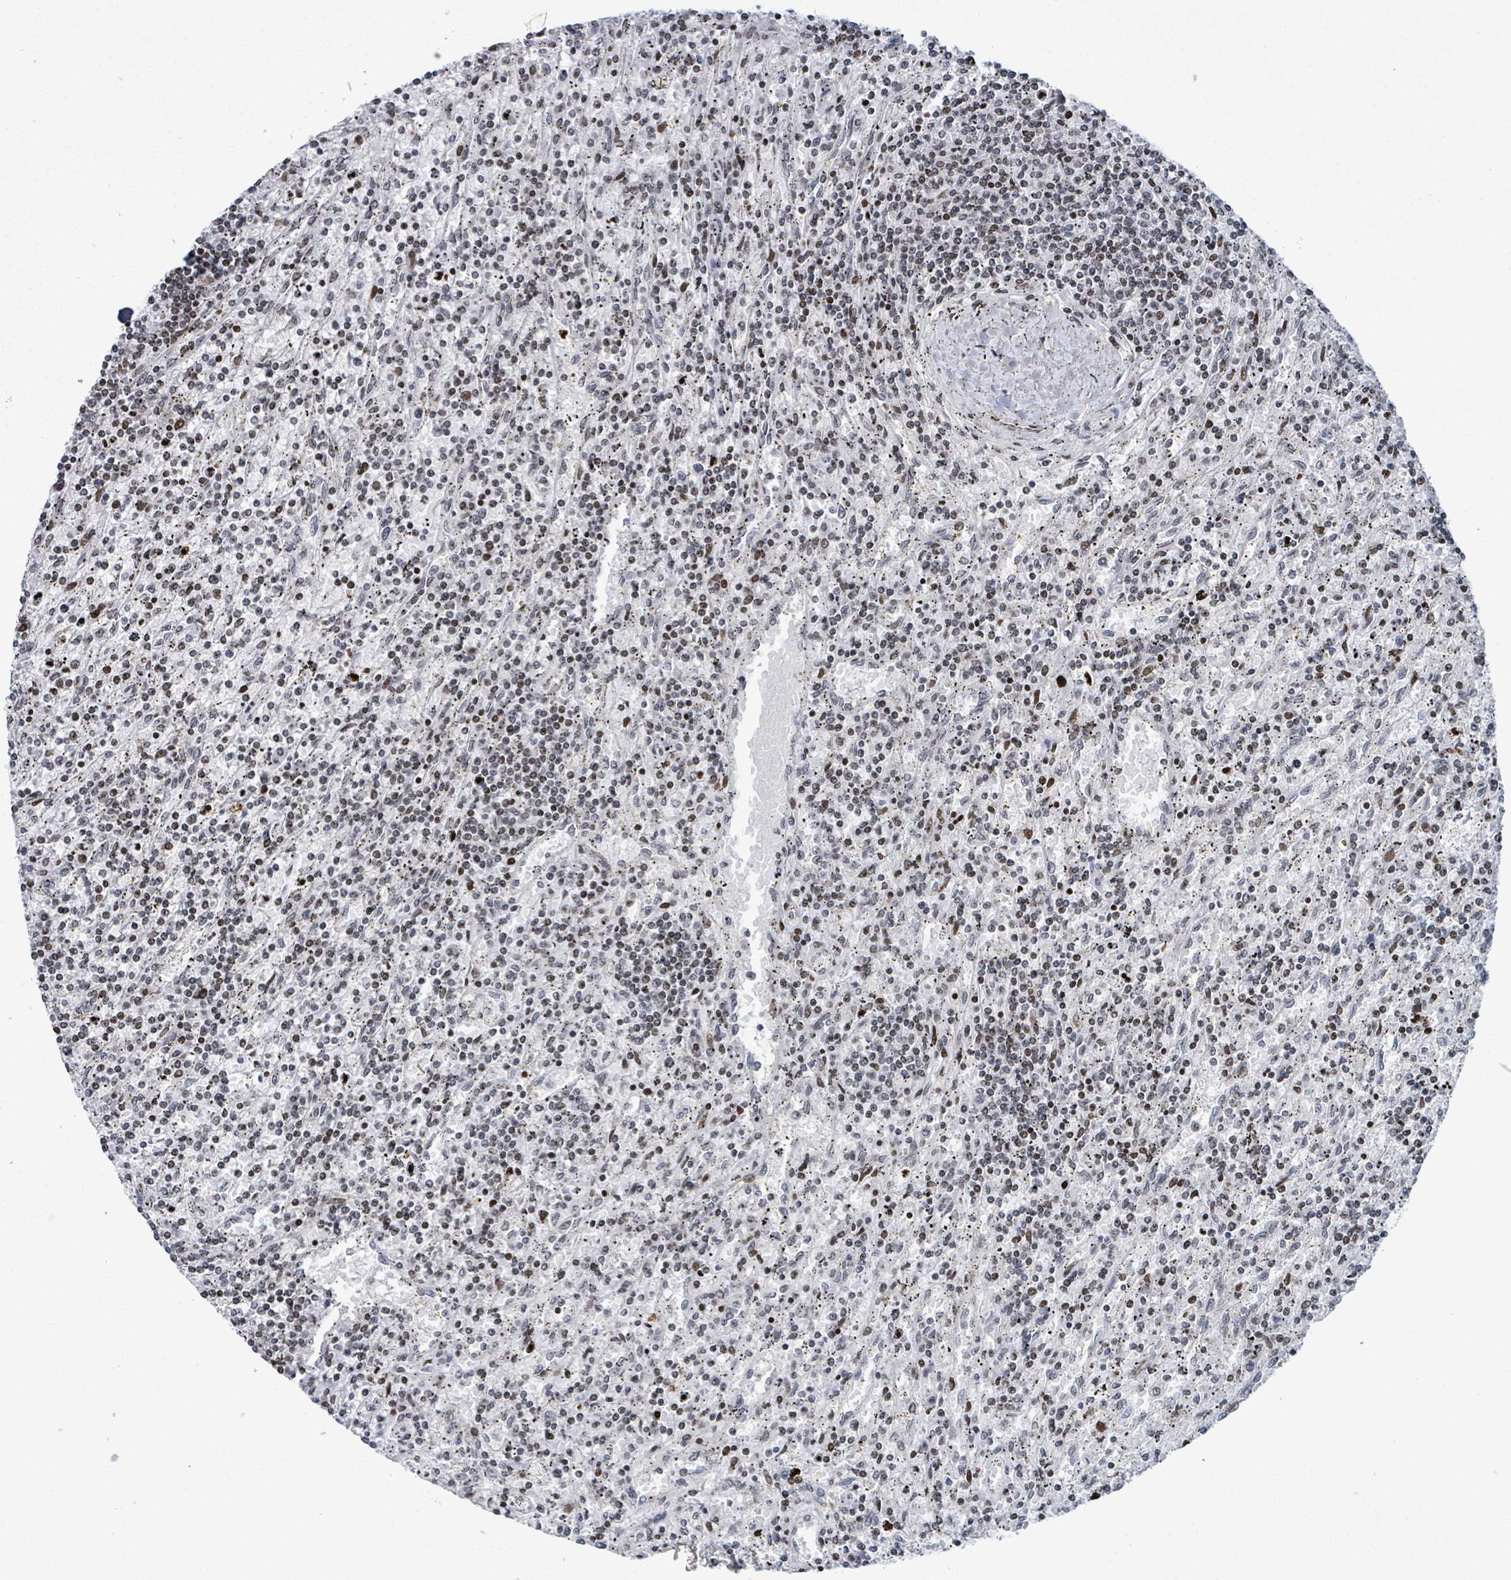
{"staining": {"intensity": "moderate", "quantity": "25%-75%", "location": "nuclear"}, "tissue": "lymphoma", "cell_type": "Tumor cells", "image_type": "cancer", "snomed": [{"axis": "morphology", "description": "Malignant lymphoma, non-Hodgkin's type, Low grade"}, {"axis": "topography", "description": "Spleen"}], "caption": "DAB immunohistochemical staining of human low-grade malignant lymphoma, non-Hodgkin's type reveals moderate nuclear protein staining in about 25%-75% of tumor cells.", "gene": "FNDC4", "patient": {"sex": "male", "age": 76}}